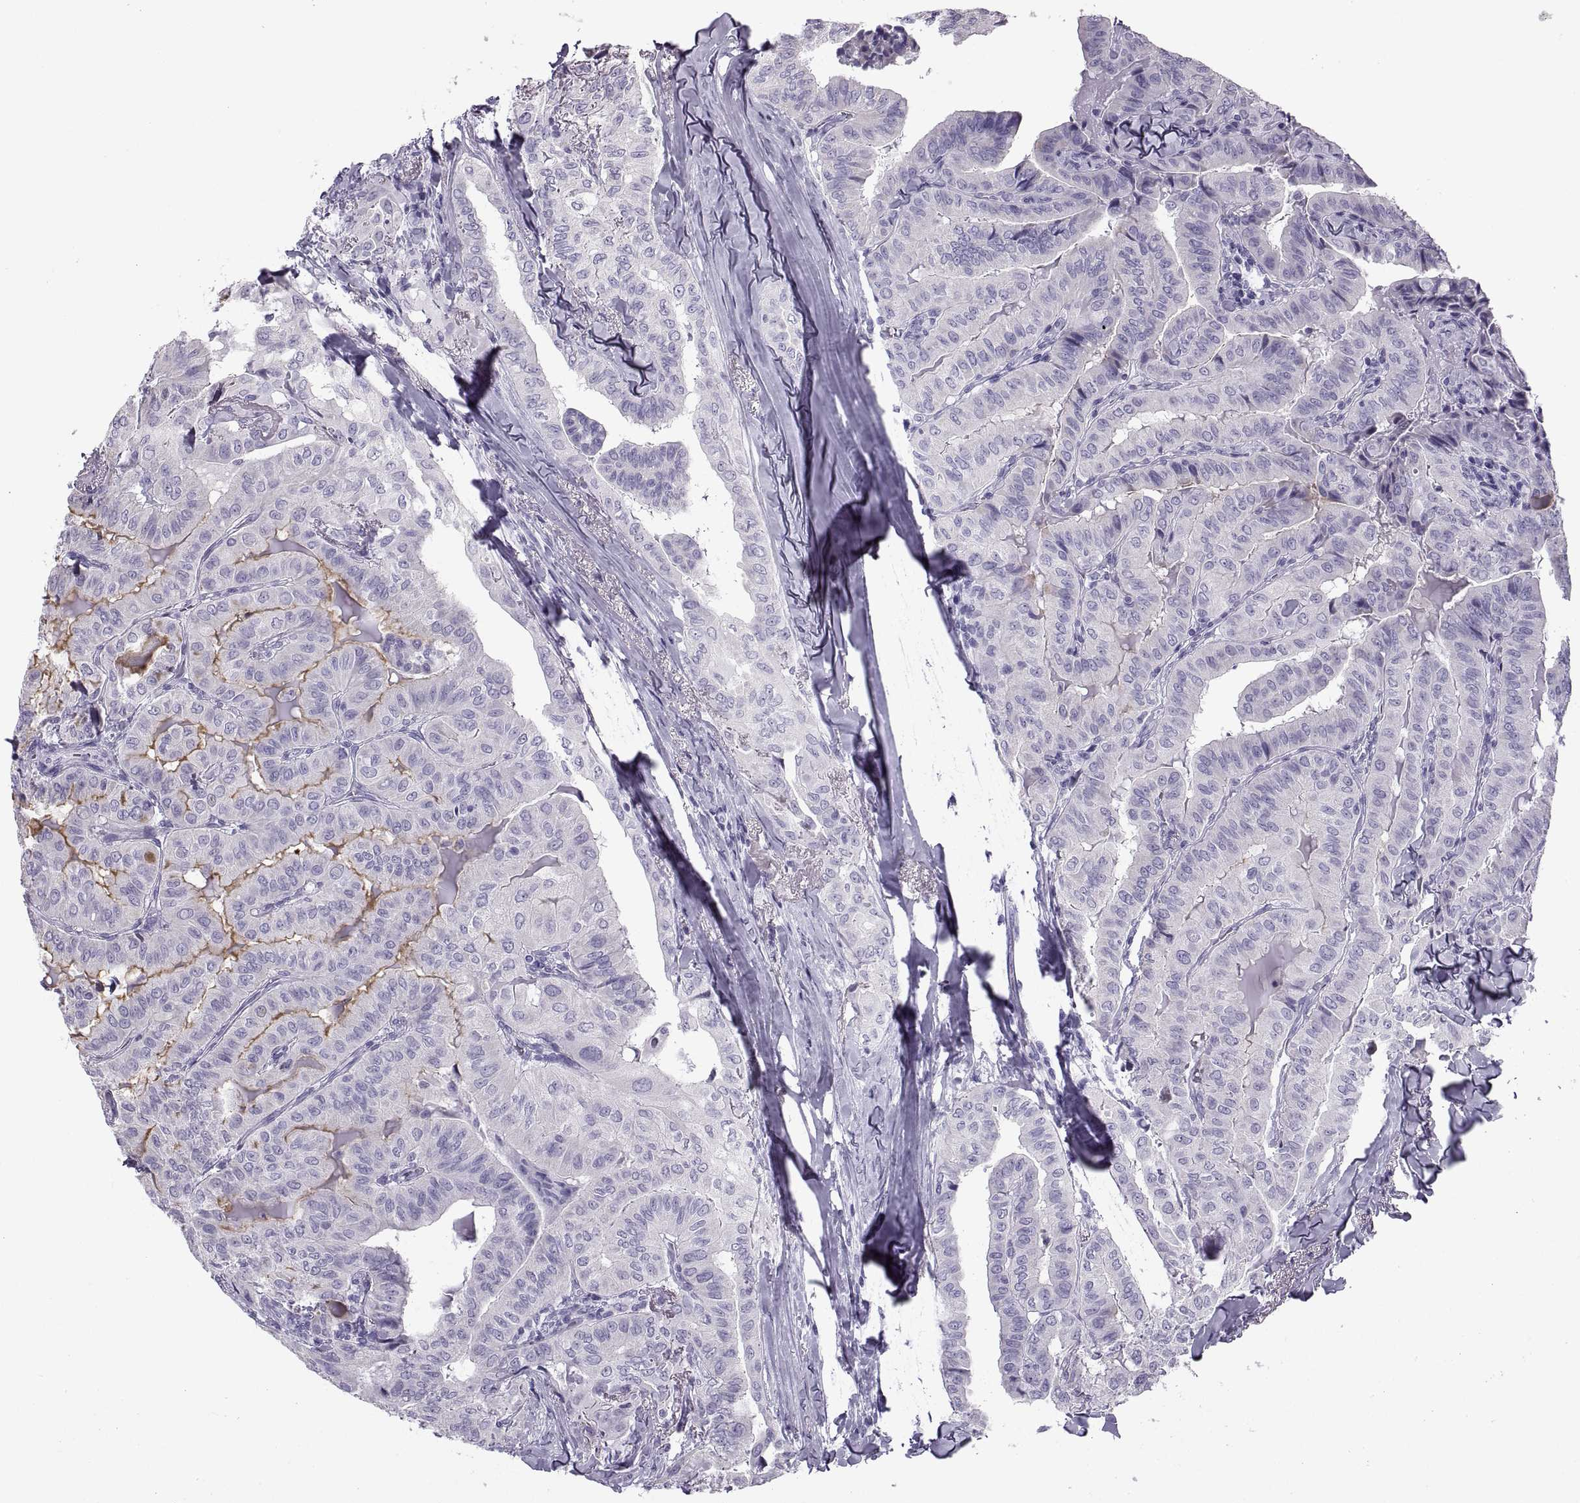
{"staining": {"intensity": "negative", "quantity": "none", "location": "none"}, "tissue": "thyroid cancer", "cell_type": "Tumor cells", "image_type": "cancer", "snomed": [{"axis": "morphology", "description": "Papillary adenocarcinoma, NOS"}, {"axis": "topography", "description": "Thyroid gland"}], "caption": "Image shows no protein expression in tumor cells of thyroid papillary adenocarcinoma tissue.", "gene": "RLBP1", "patient": {"sex": "female", "age": 68}}